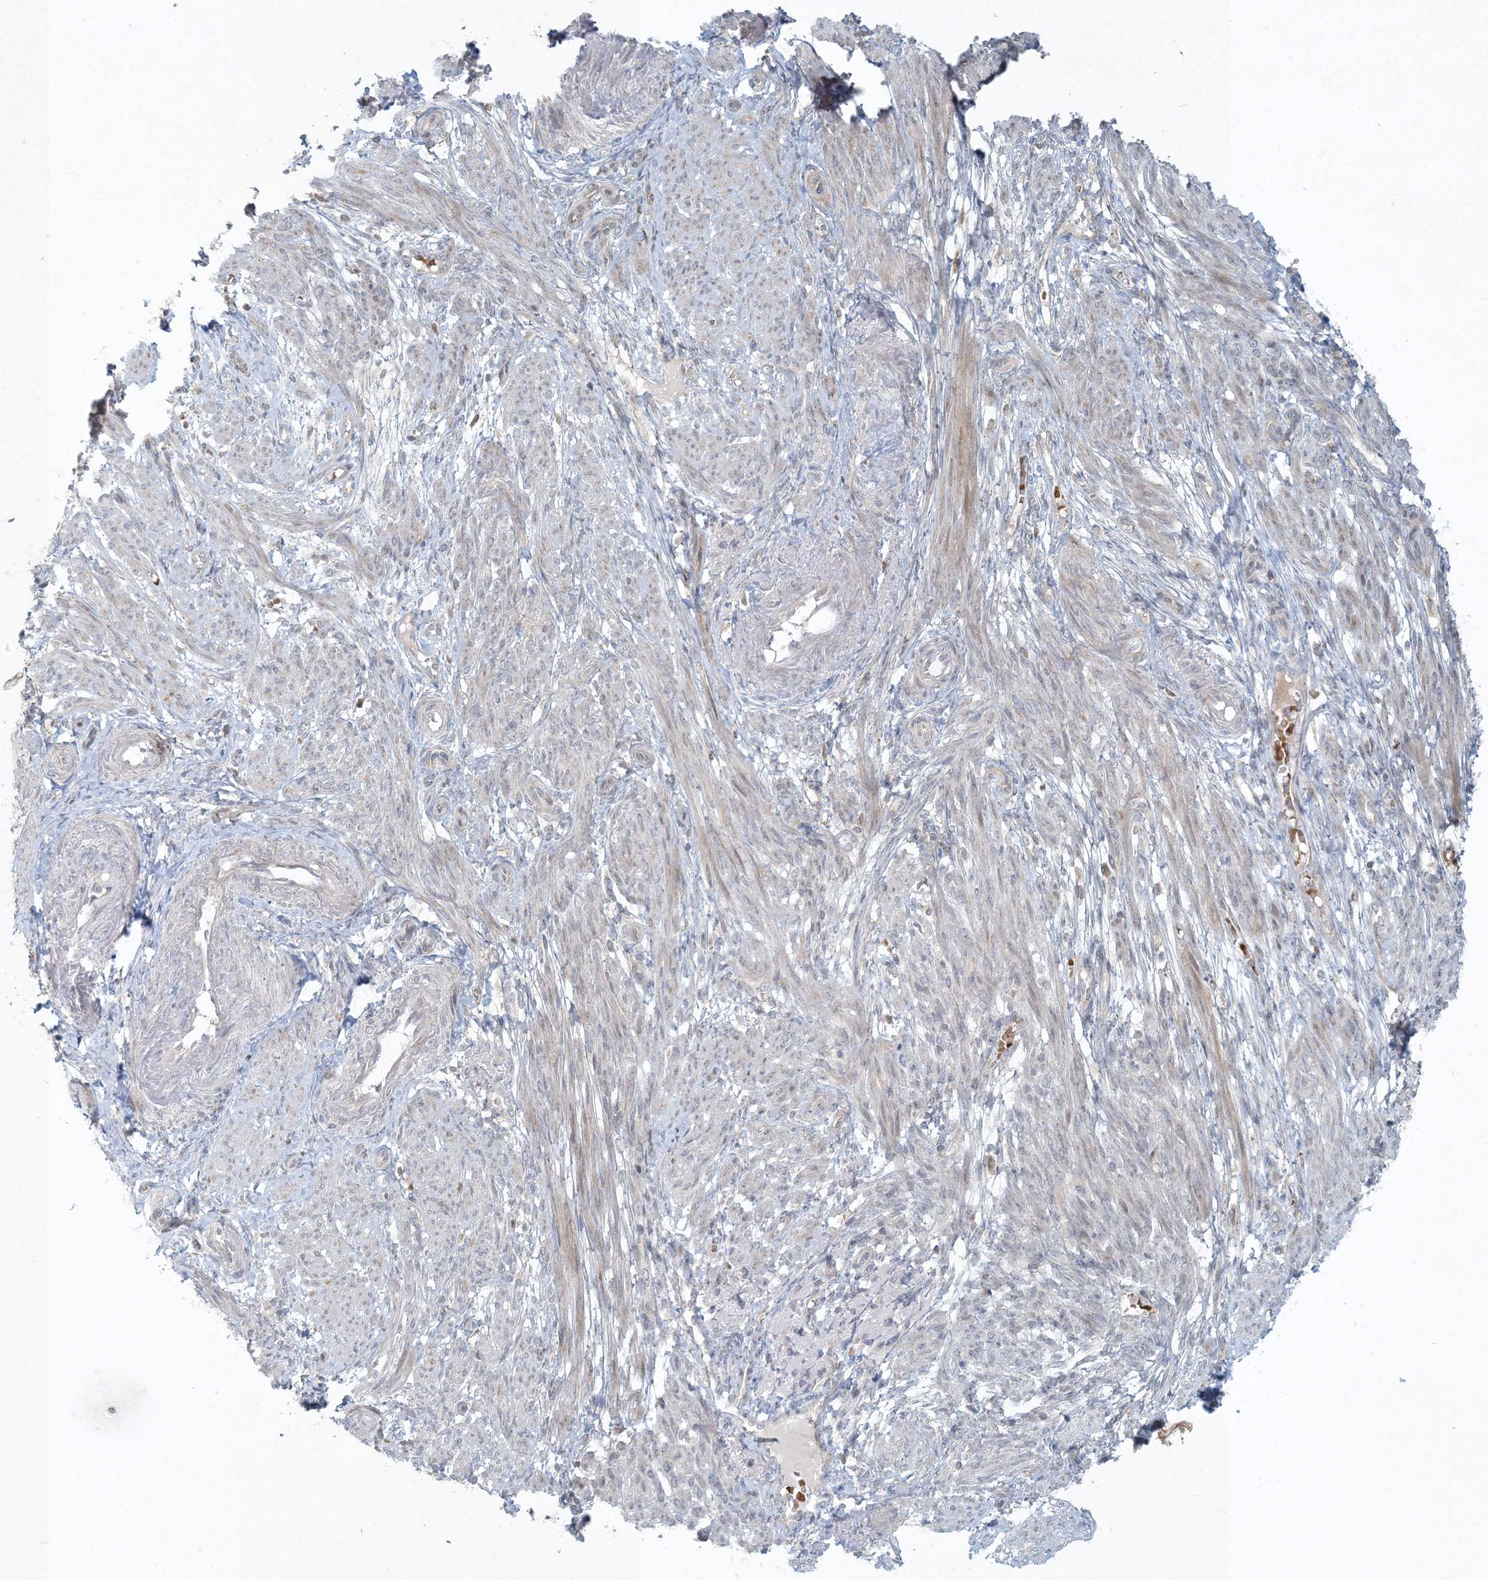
{"staining": {"intensity": "negative", "quantity": "none", "location": "none"}, "tissue": "smooth muscle", "cell_type": "Smooth muscle cells", "image_type": "normal", "snomed": [{"axis": "morphology", "description": "Normal tissue, NOS"}, {"axis": "topography", "description": "Smooth muscle"}], "caption": "Histopathology image shows no significant protein positivity in smooth muscle cells of benign smooth muscle.", "gene": "CTDNEP1", "patient": {"sex": "female", "age": 39}}